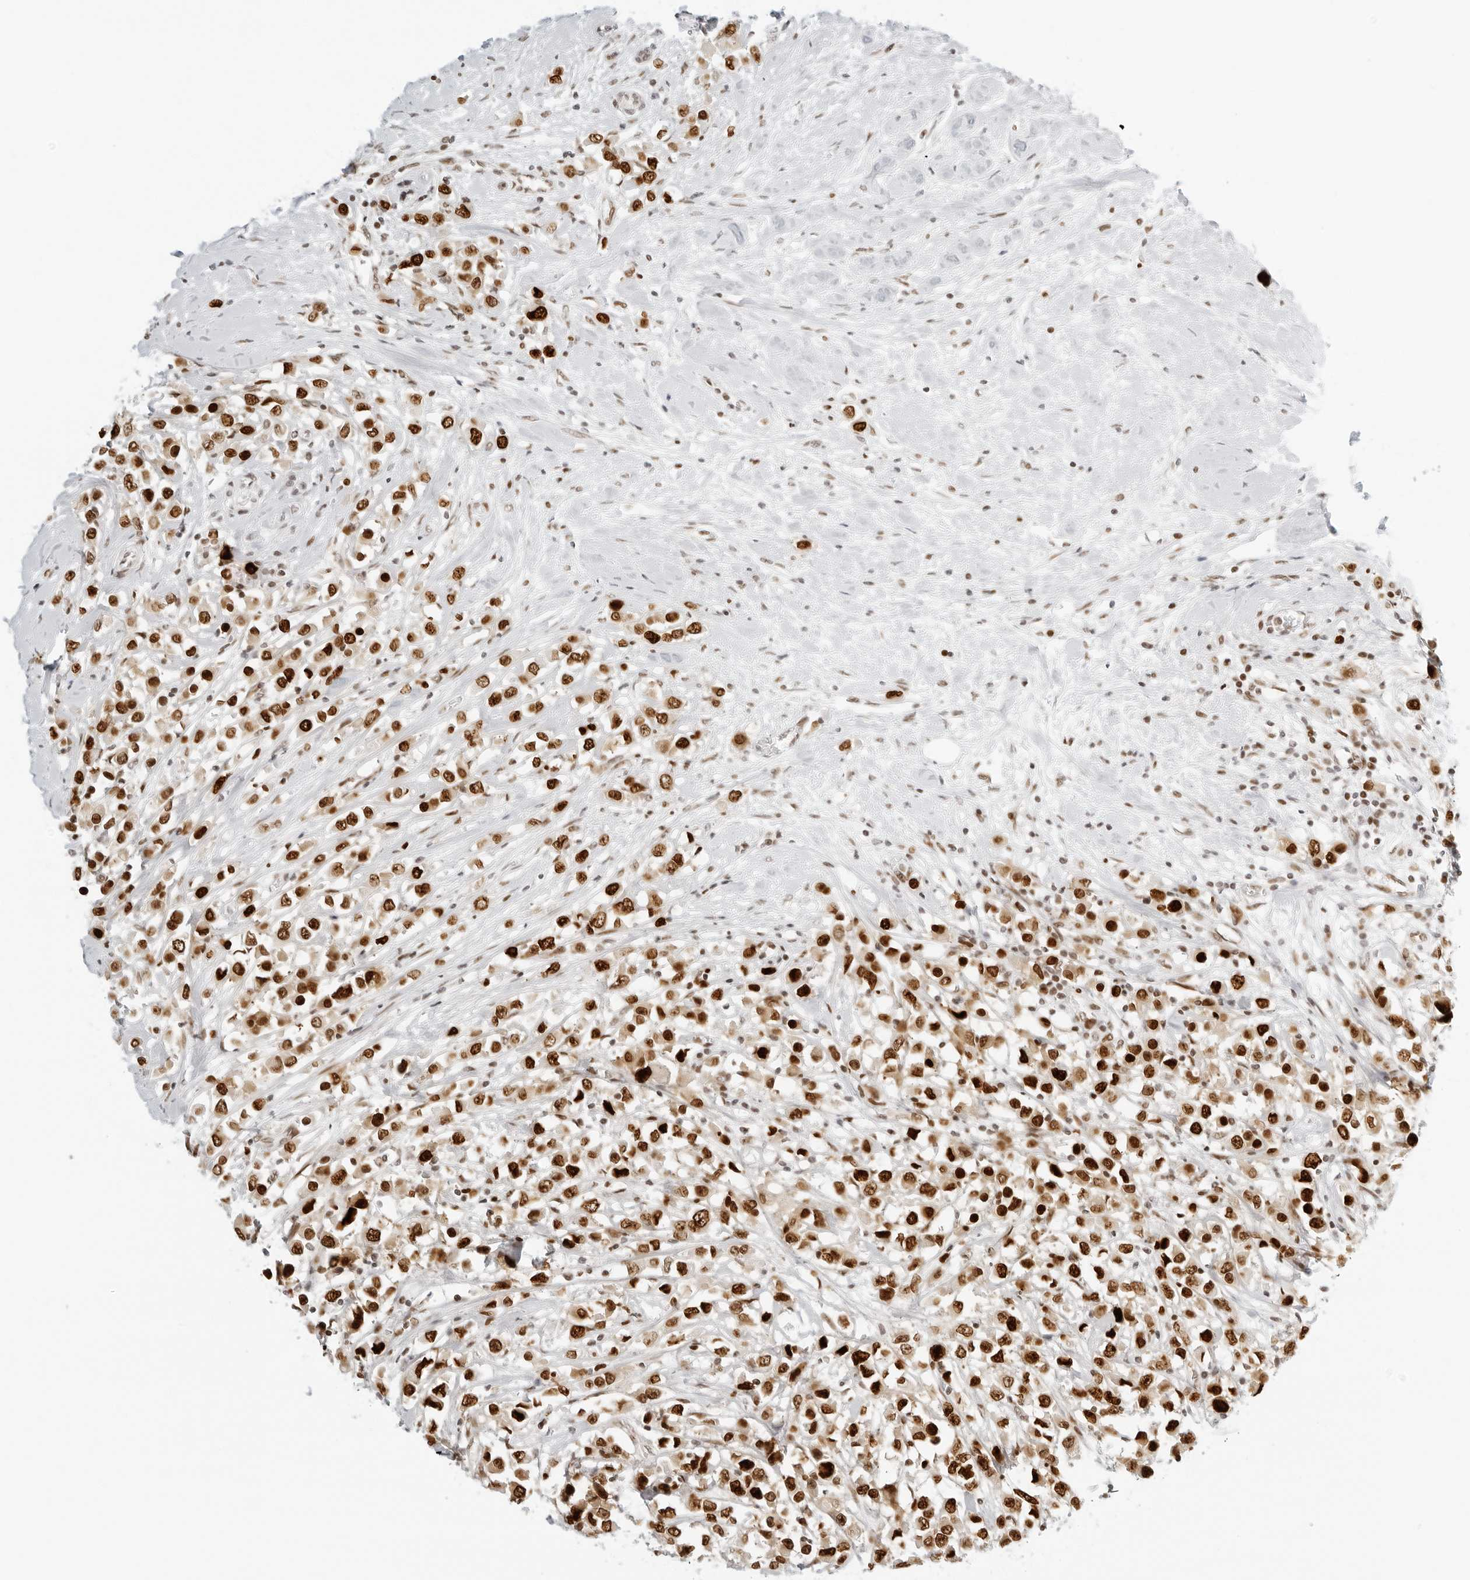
{"staining": {"intensity": "strong", "quantity": ">75%", "location": "nuclear"}, "tissue": "breast cancer", "cell_type": "Tumor cells", "image_type": "cancer", "snomed": [{"axis": "morphology", "description": "Duct carcinoma"}, {"axis": "topography", "description": "Breast"}], "caption": "Breast cancer stained with a brown dye reveals strong nuclear positive expression in approximately >75% of tumor cells.", "gene": "RCC1", "patient": {"sex": "female", "age": 61}}